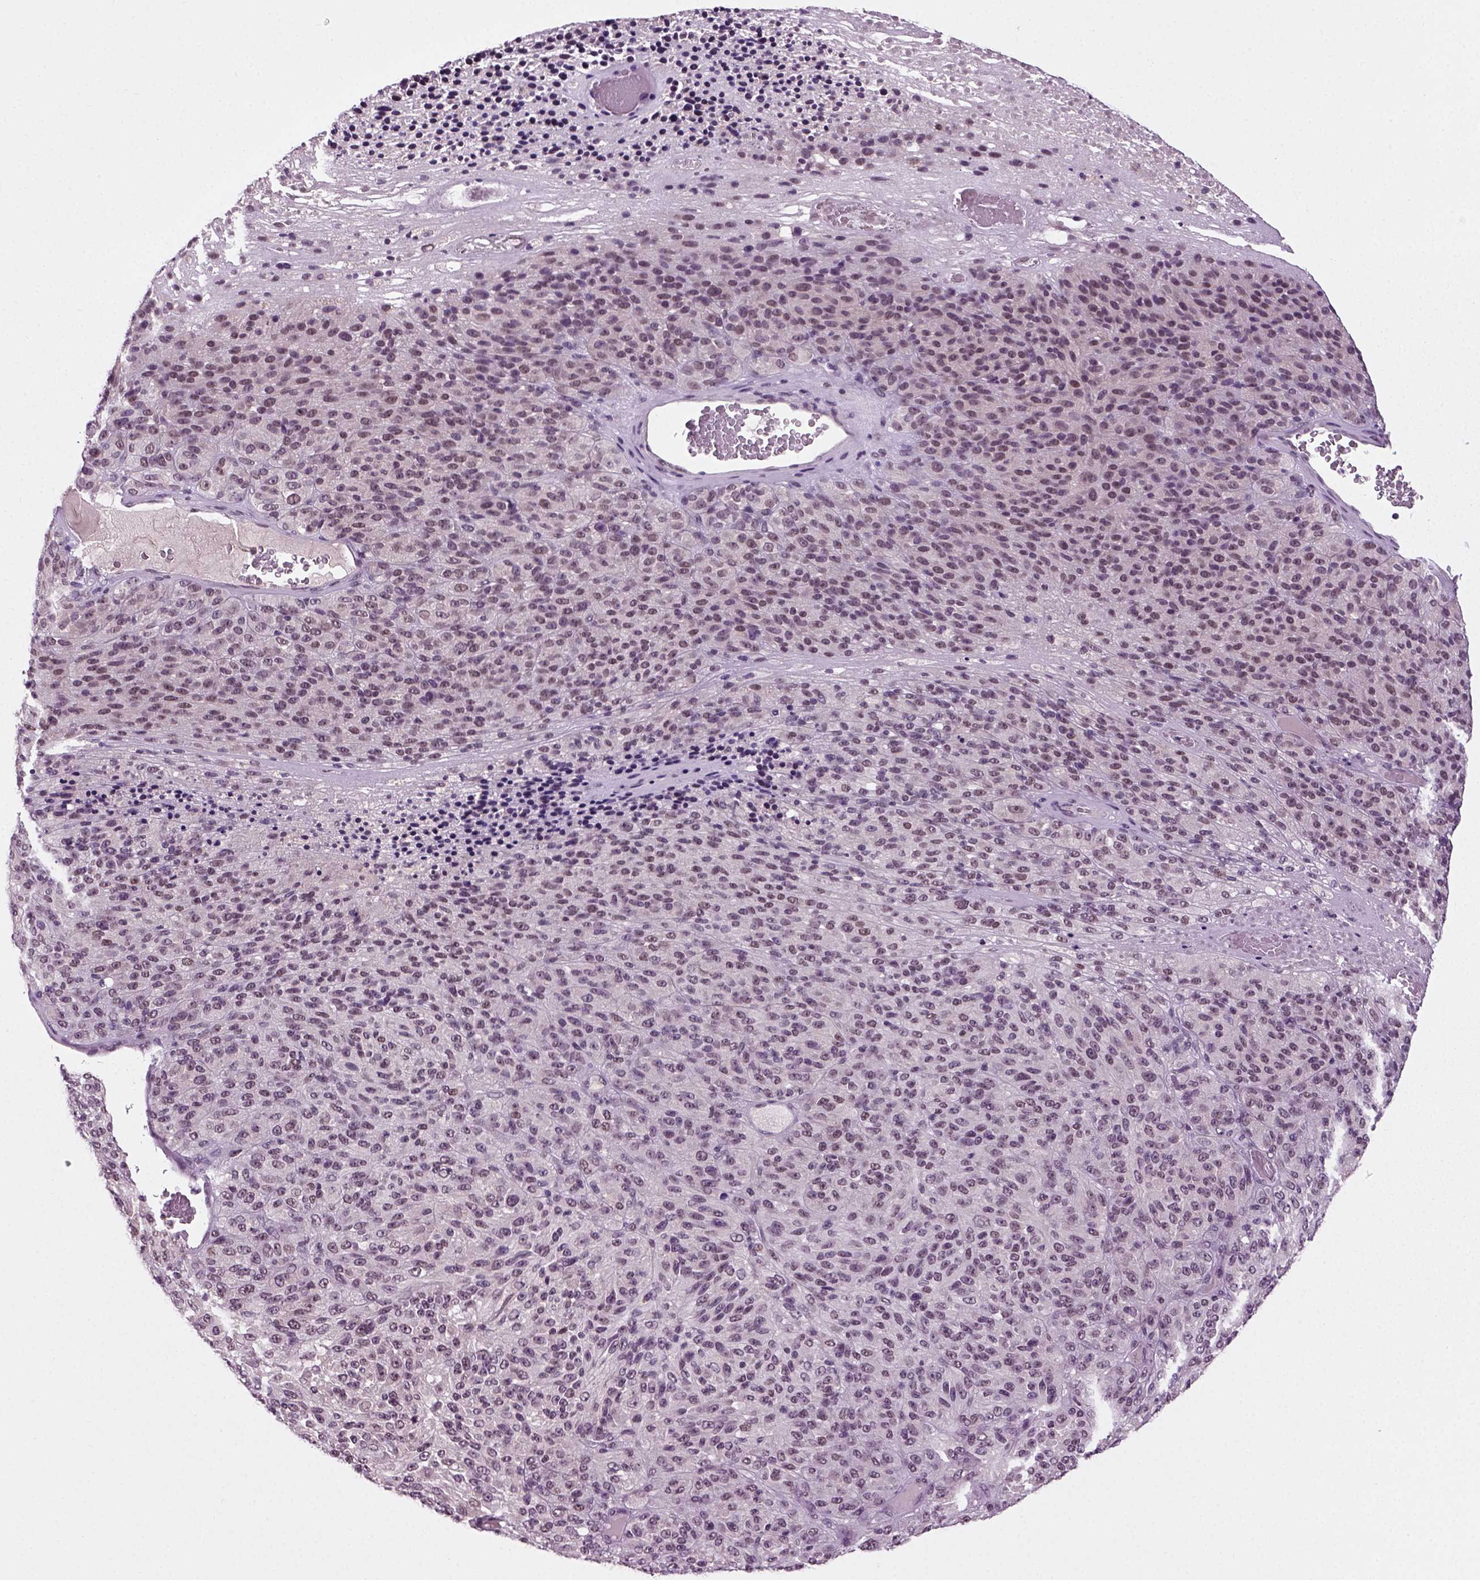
{"staining": {"intensity": "negative", "quantity": "none", "location": "none"}, "tissue": "melanoma", "cell_type": "Tumor cells", "image_type": "cancer", "snomed": [{"axis": "morphology", "description": "Malignant melanoma, Metastatic site"}, {"axis": "topography", "description": "Brain"}], "caption": "Melanoma stained for a protein using IHC displays no expression tumor cells.", "gene": "RCOR3", "patient": {"sex": "female", "age": 56}}